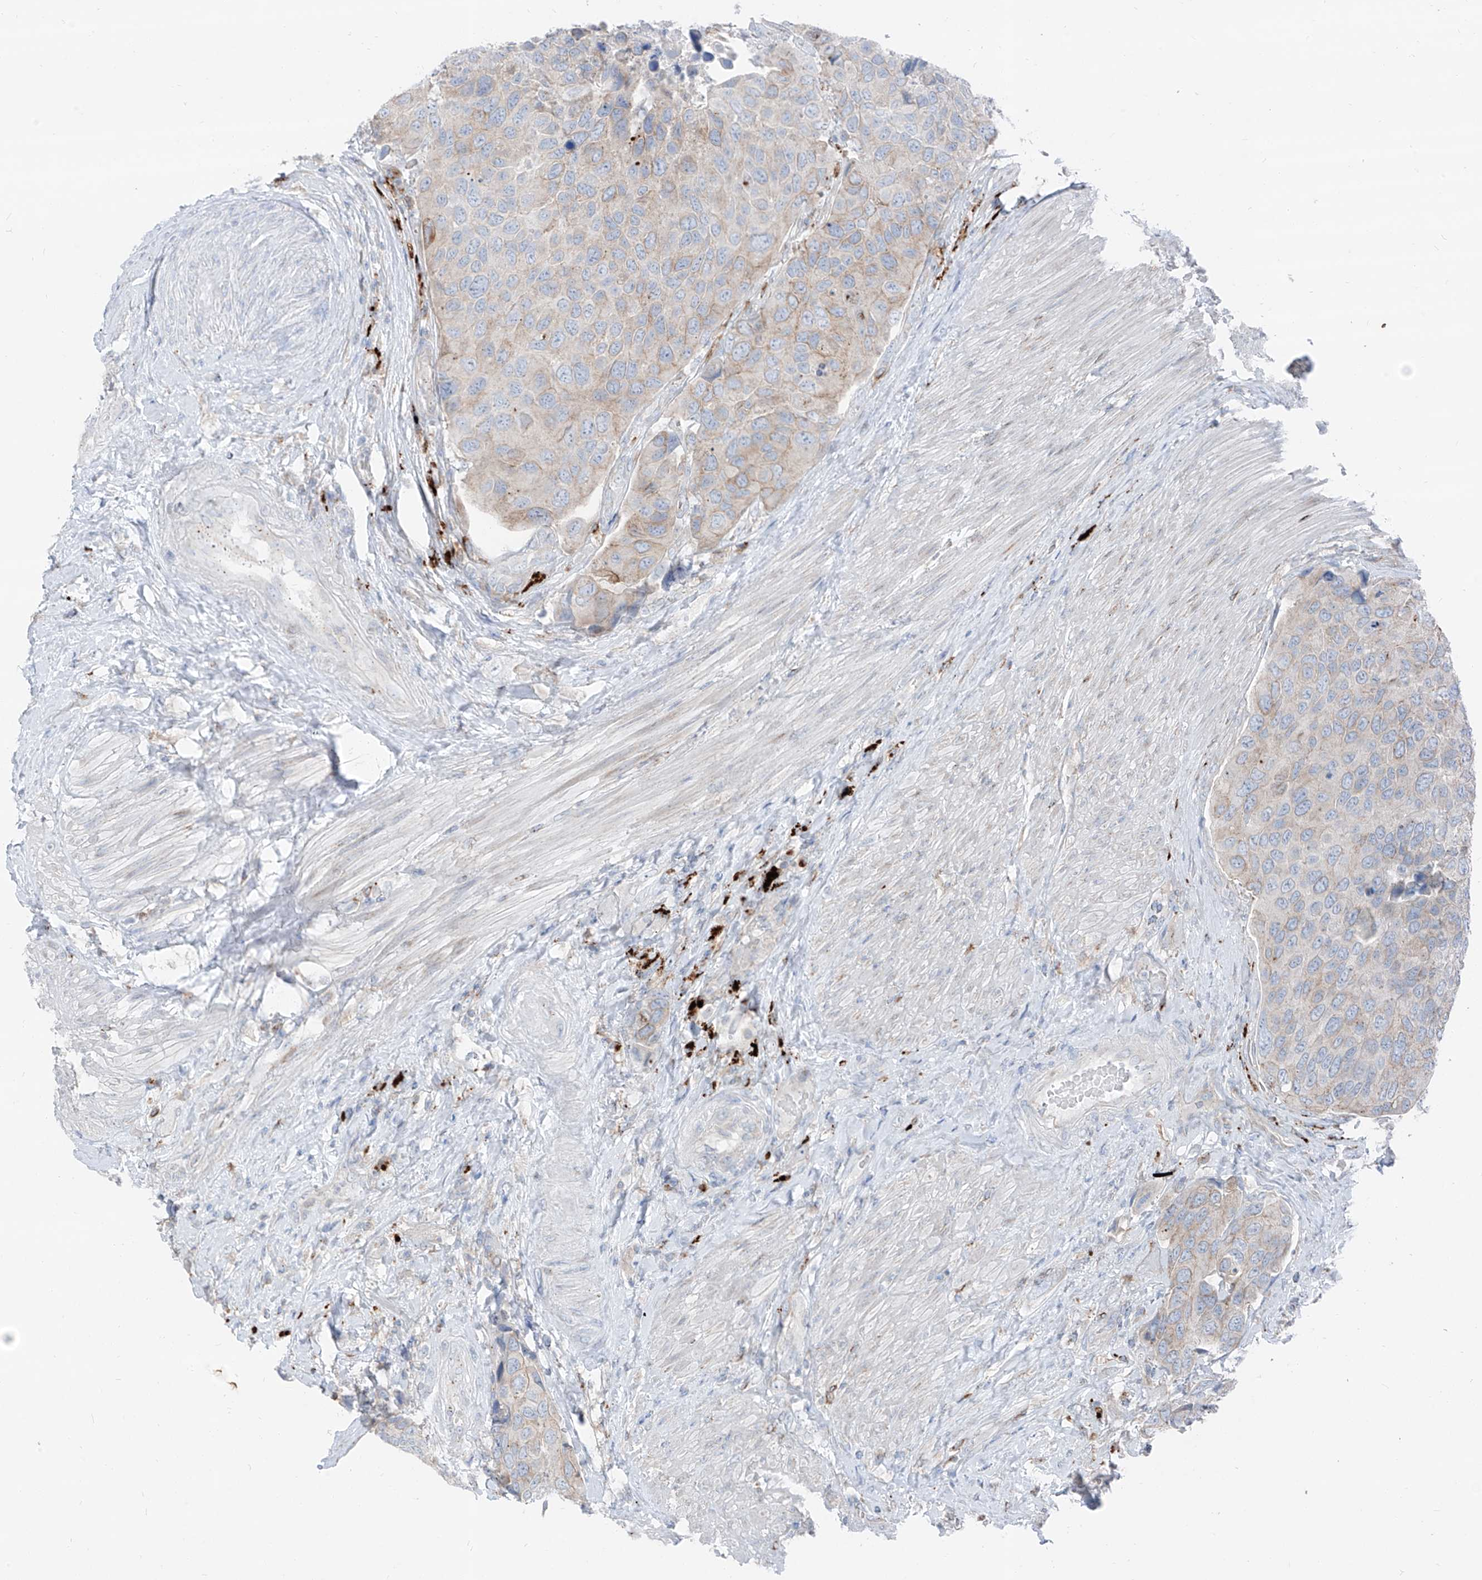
{"staining": {"intensity": "weak", "quantity": "25%-75%", "location": "cytoplasmic/membranous"}, "tissue": "urothelial cancer", "cell_type": "Tumor cells", "image_type": "cancer", "snomed": [{"axis": "morphology", "description": "Urothelial carcinoma, High grade"}, {"axis": "topography", "description": "Urinary bladder"}], "caption": "Immunohistochemical staining of human high-grade urothelial carcinoma exhibits low levels of weak cytoplasmic/membranous protein positivity in approximately 25%-75% of tumor cells.", "gene": "GPR137C", "patient": {"sex": "male", "age": 74}}